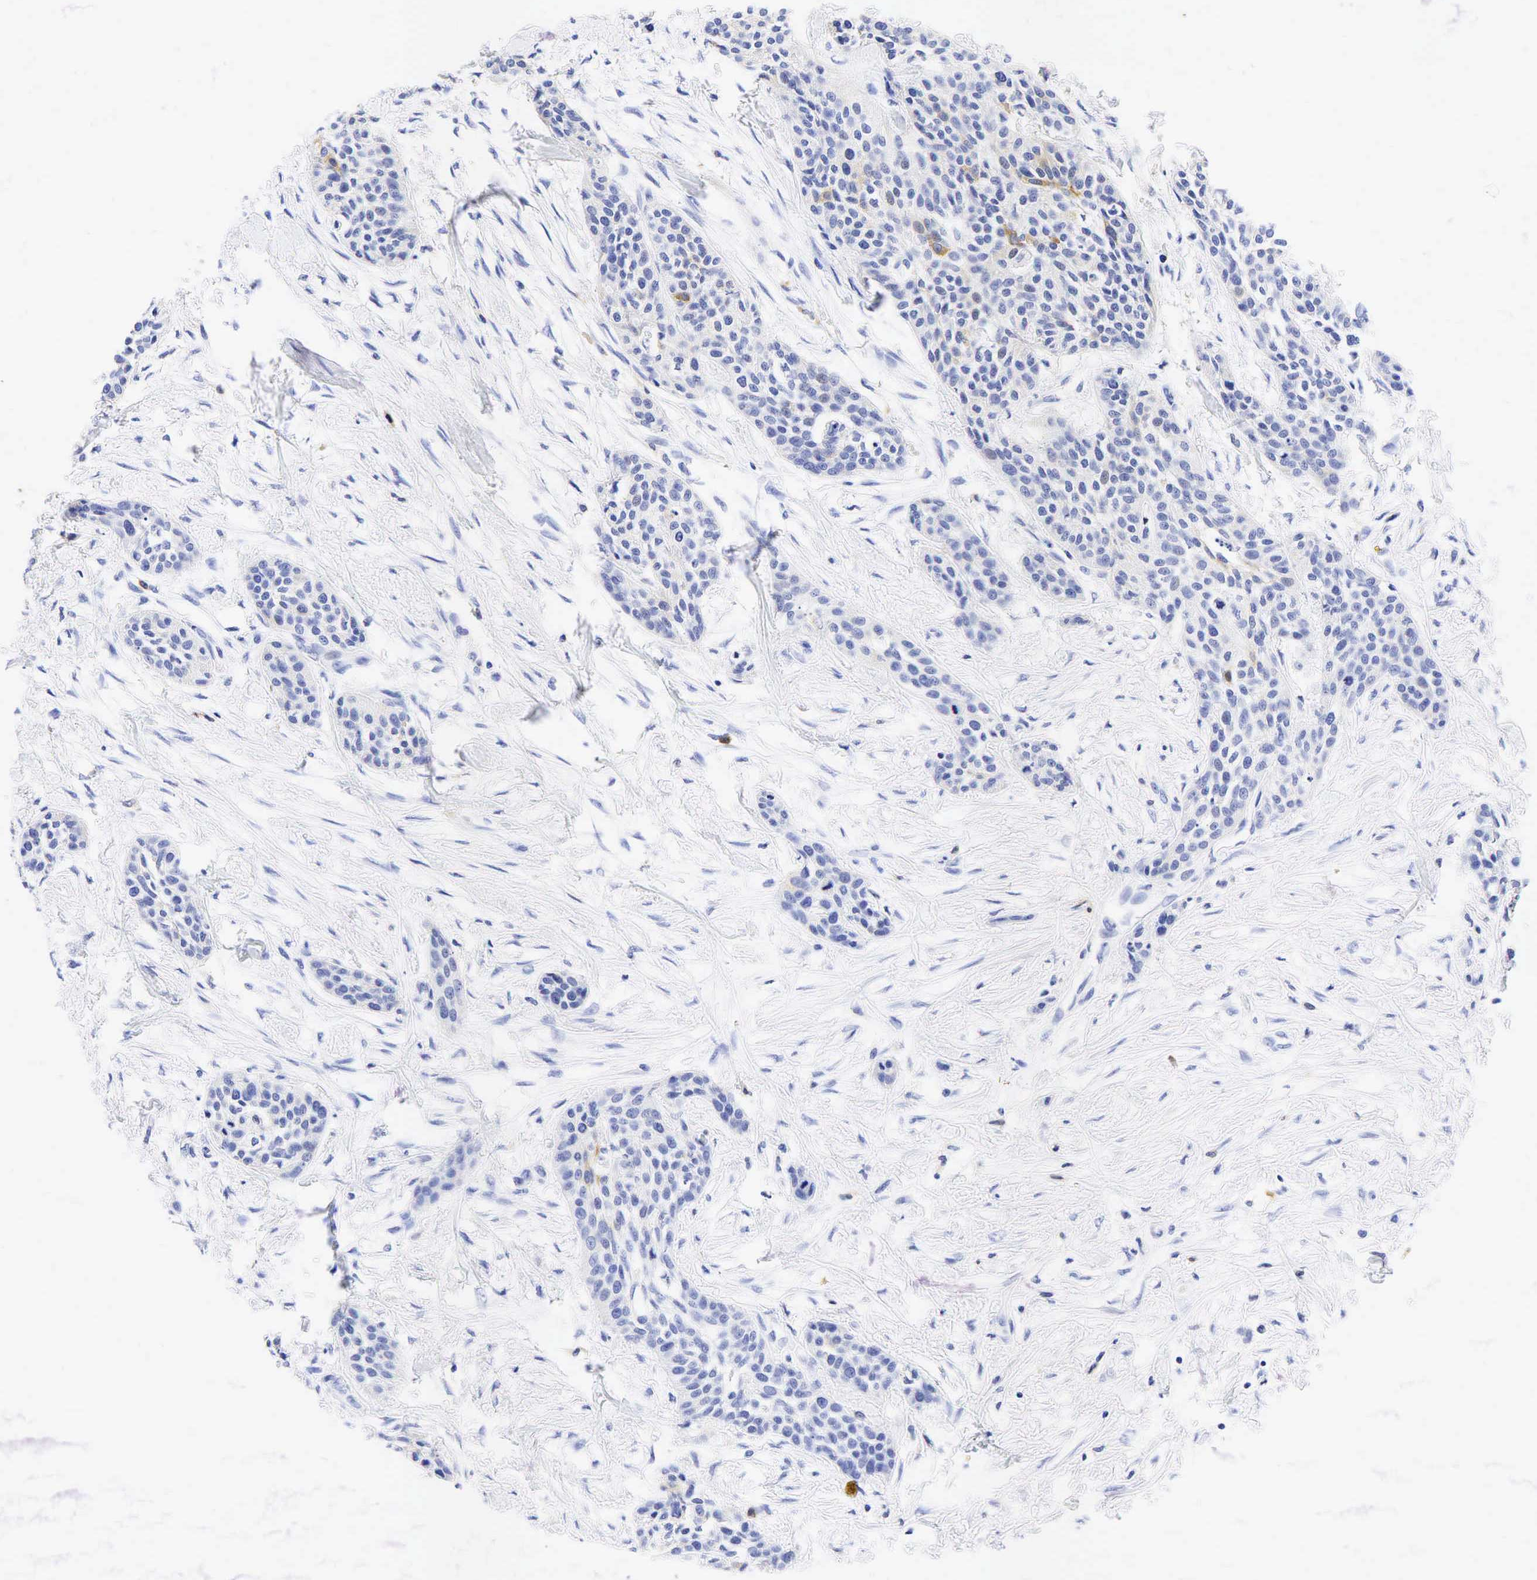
{"staining": {"intensity": "moderate", "quantity": "<25%", "location": "cytoplasmic/membranous"}, "tissue": "urothelial cancer", "cell_type": "Tumor cells", "image_type": "cancer", "snomed": [{"axis": "morphology", "description": "Urothelial carcinoma, High grade"}, {"axis": "topography", "description": "Urinary bladder"}], "caption": "DAB immunohistochemical staining of urothelial cancer exhibits moderate cytoplasmic/membranous protein staining in about <25% of tumor cells.", "gene": "TNFRSF8", "patient": {"sex": "male", "age": 56}}